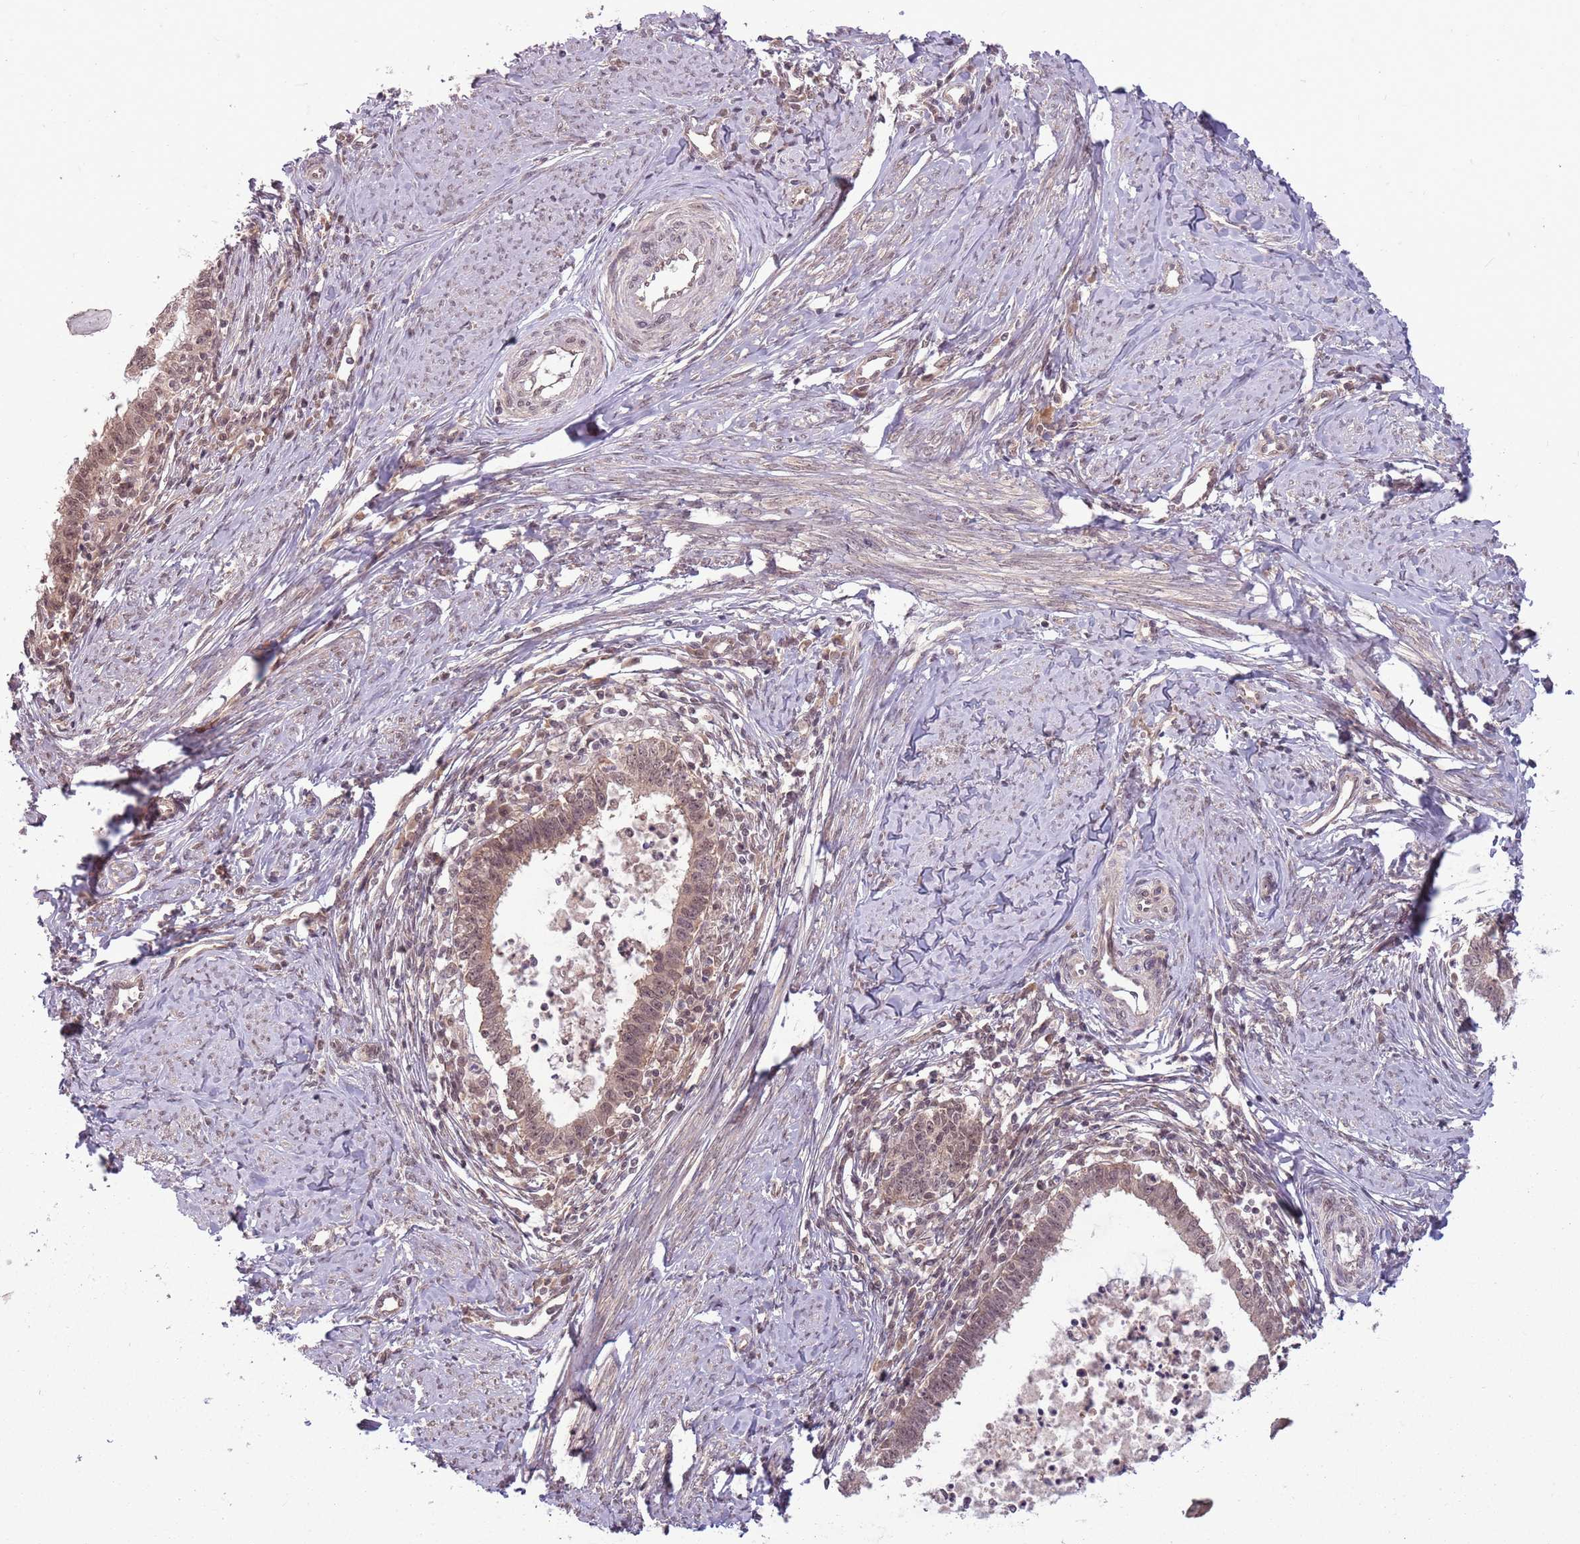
{"staining": {"intensity": "weak", "quantity": "25%-75%", "location": "cytoplasmic/membranous"}, "tissue": "cervical cancer", "cell_type": "Tumor cells", "image_type": "cancer", "snomed": [{"axis": "morphology", "description": "Adenocarcinoma, NOS"}, {"axis": "topography", "description": "Cervix"}], "caption": "Approximately 25%-75% of tumor cells in cervical adenocarcinoma show weak cytoplasmic/membranous protein staining as visualized by brown immunohistochemical staining.", "gene": "ADAMTS3", "patient": {"sex": "female", "age": 36}}